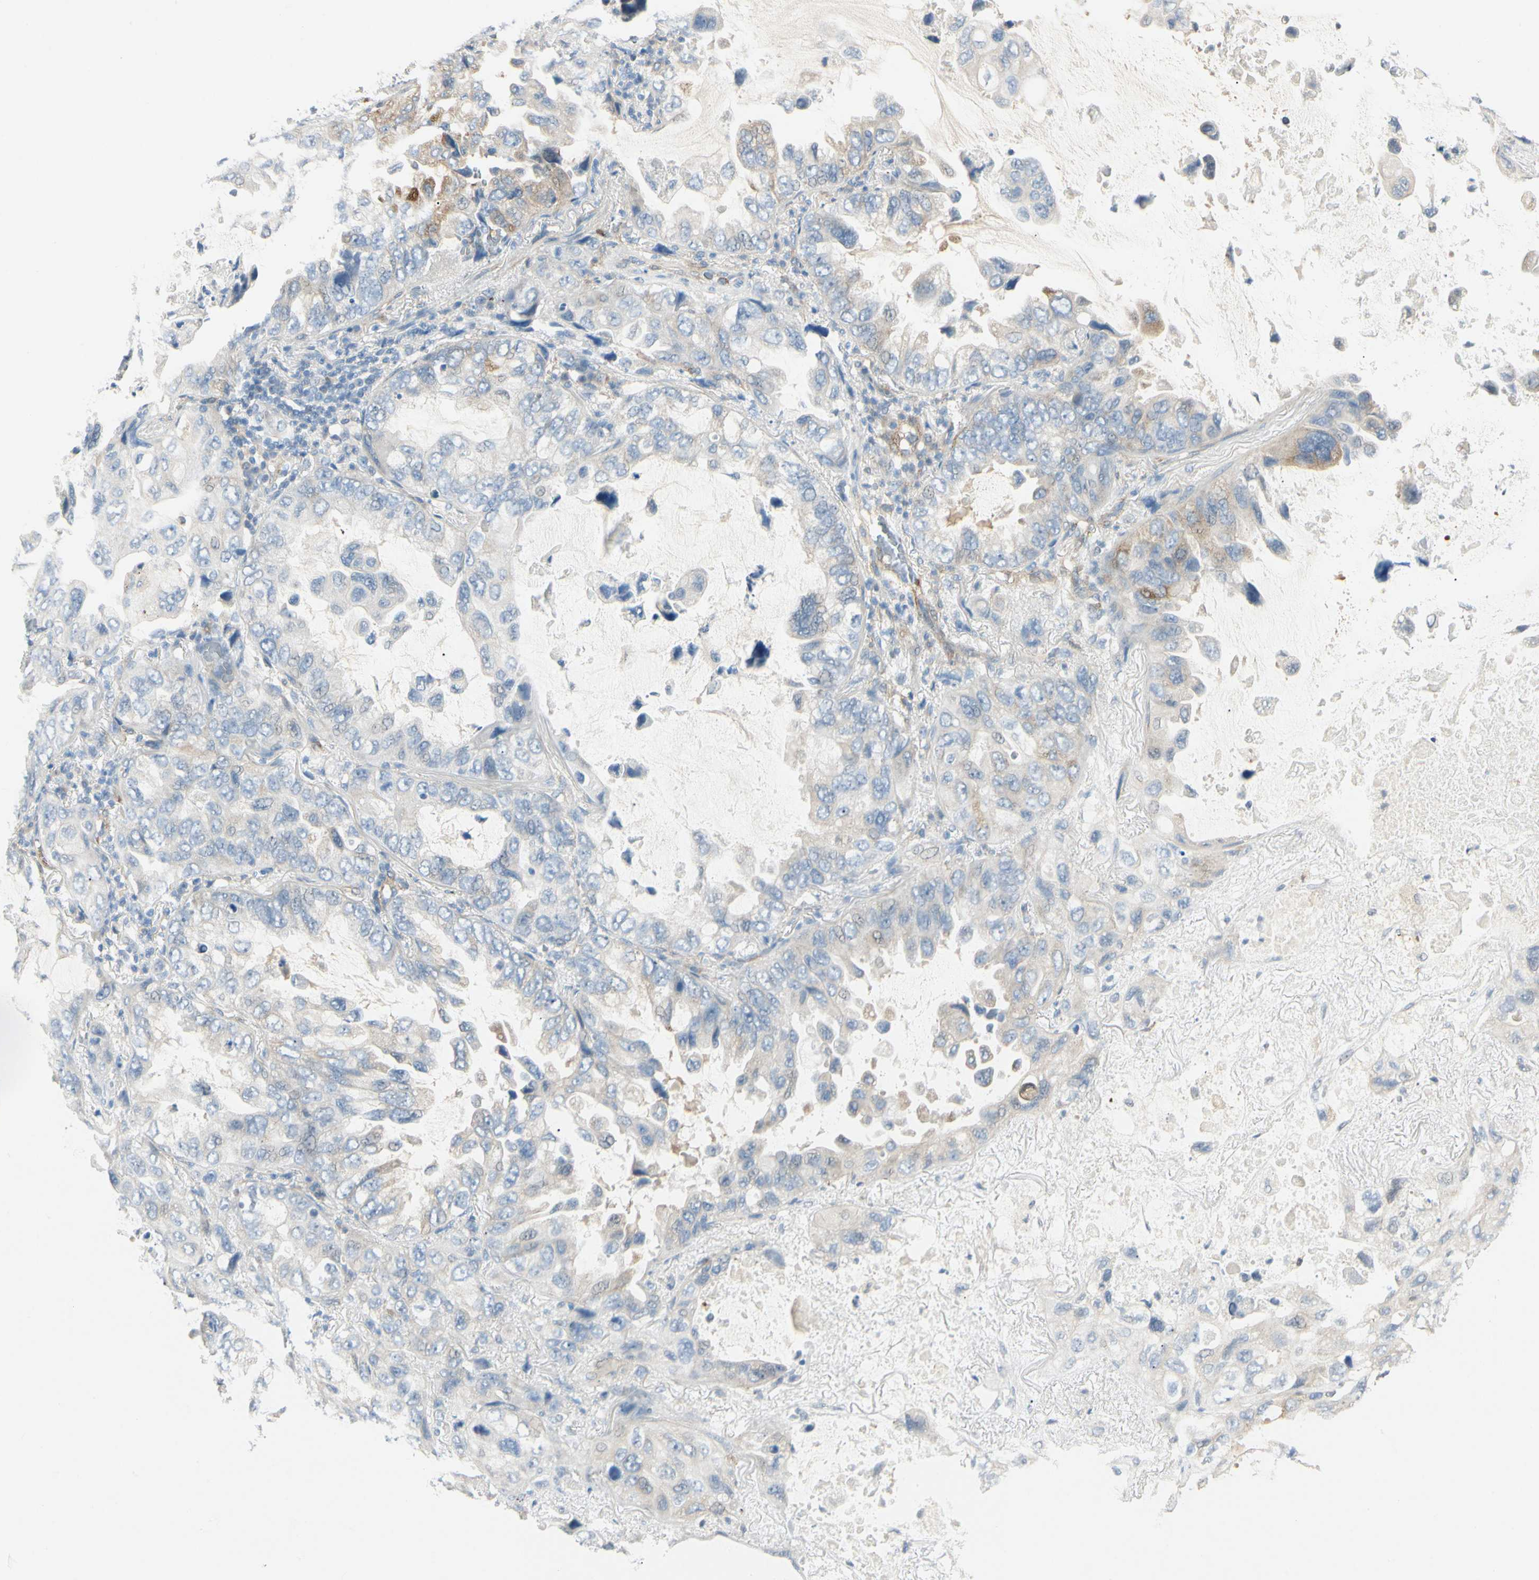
{"staining": {"intensity": "weak", "quantity": "<25%", "location": "cytoplasmic/membranous"}, "tissue": "lung cancer", "cell_type": "Tumor cells", "image_type": "cancer", "snomed": [{"axis": "morphology", "description": "Squamous cell carcinoma, NOS"}, {"axis": "topography", "description": "Lung"}], "caption": "The histopathology image demonstrates no staining of tumor cells in lung cancer.", "gene": "AMPH", "patient": {"sex": "female", "age": 73}}